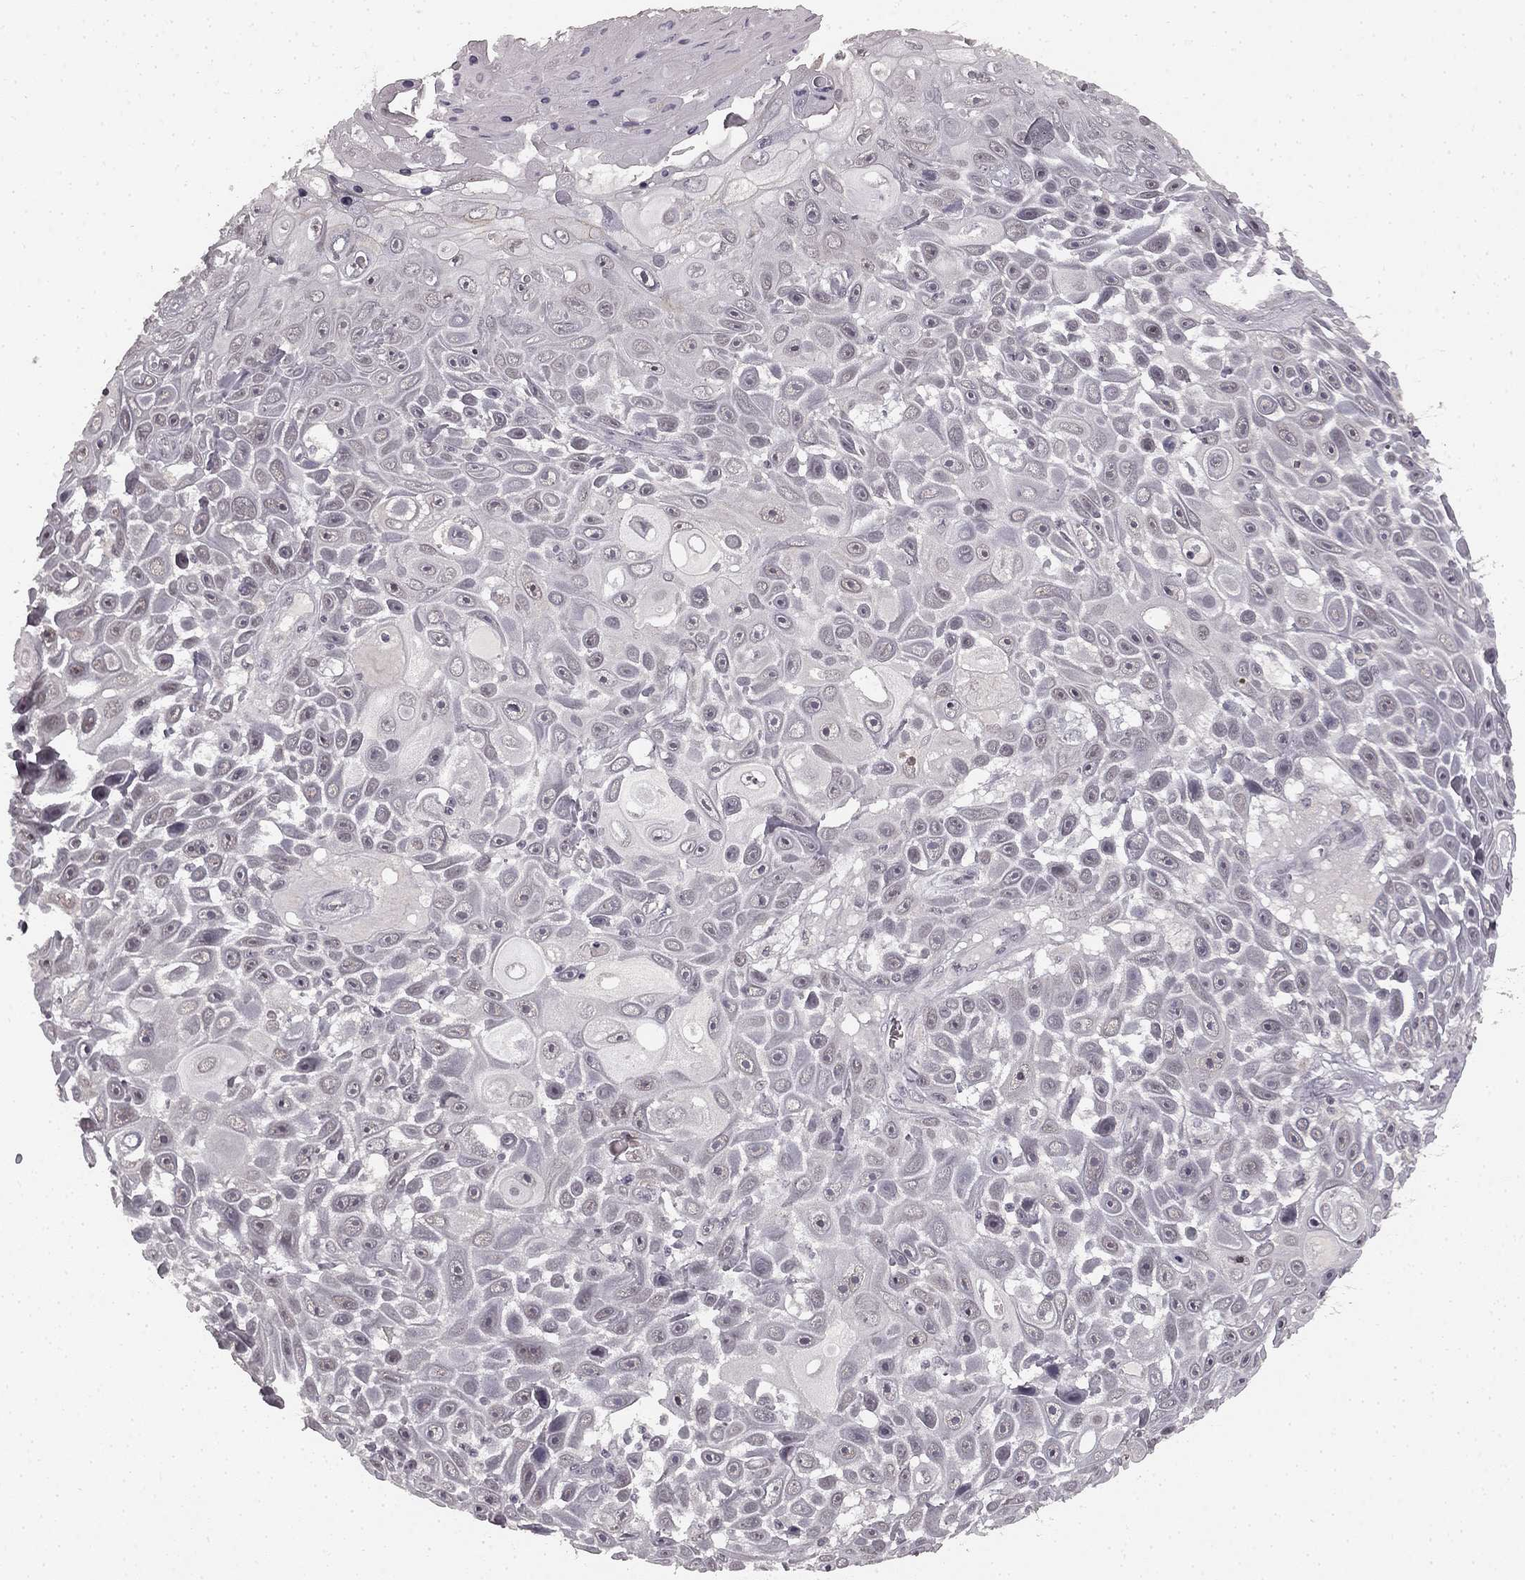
{"staining": {"intensity": "negative", "quantity": "none", "location": "none"}, "tissue": "skin cancer", "cell_type": "Tumor cells", "image_type": "cancer", "snomed": [{"axis": "morphology", "description": "Squamous cell carcinoma, NOS"}, {"axis": "topography", "description": "Skin"}], "caption": "Immunohistochemical staining of human squamous cell carcinoma (skin) shows no significant positivity in tumor cells.", "gene": "HCN4", "patient": {"sex": "male", "age": 82}}